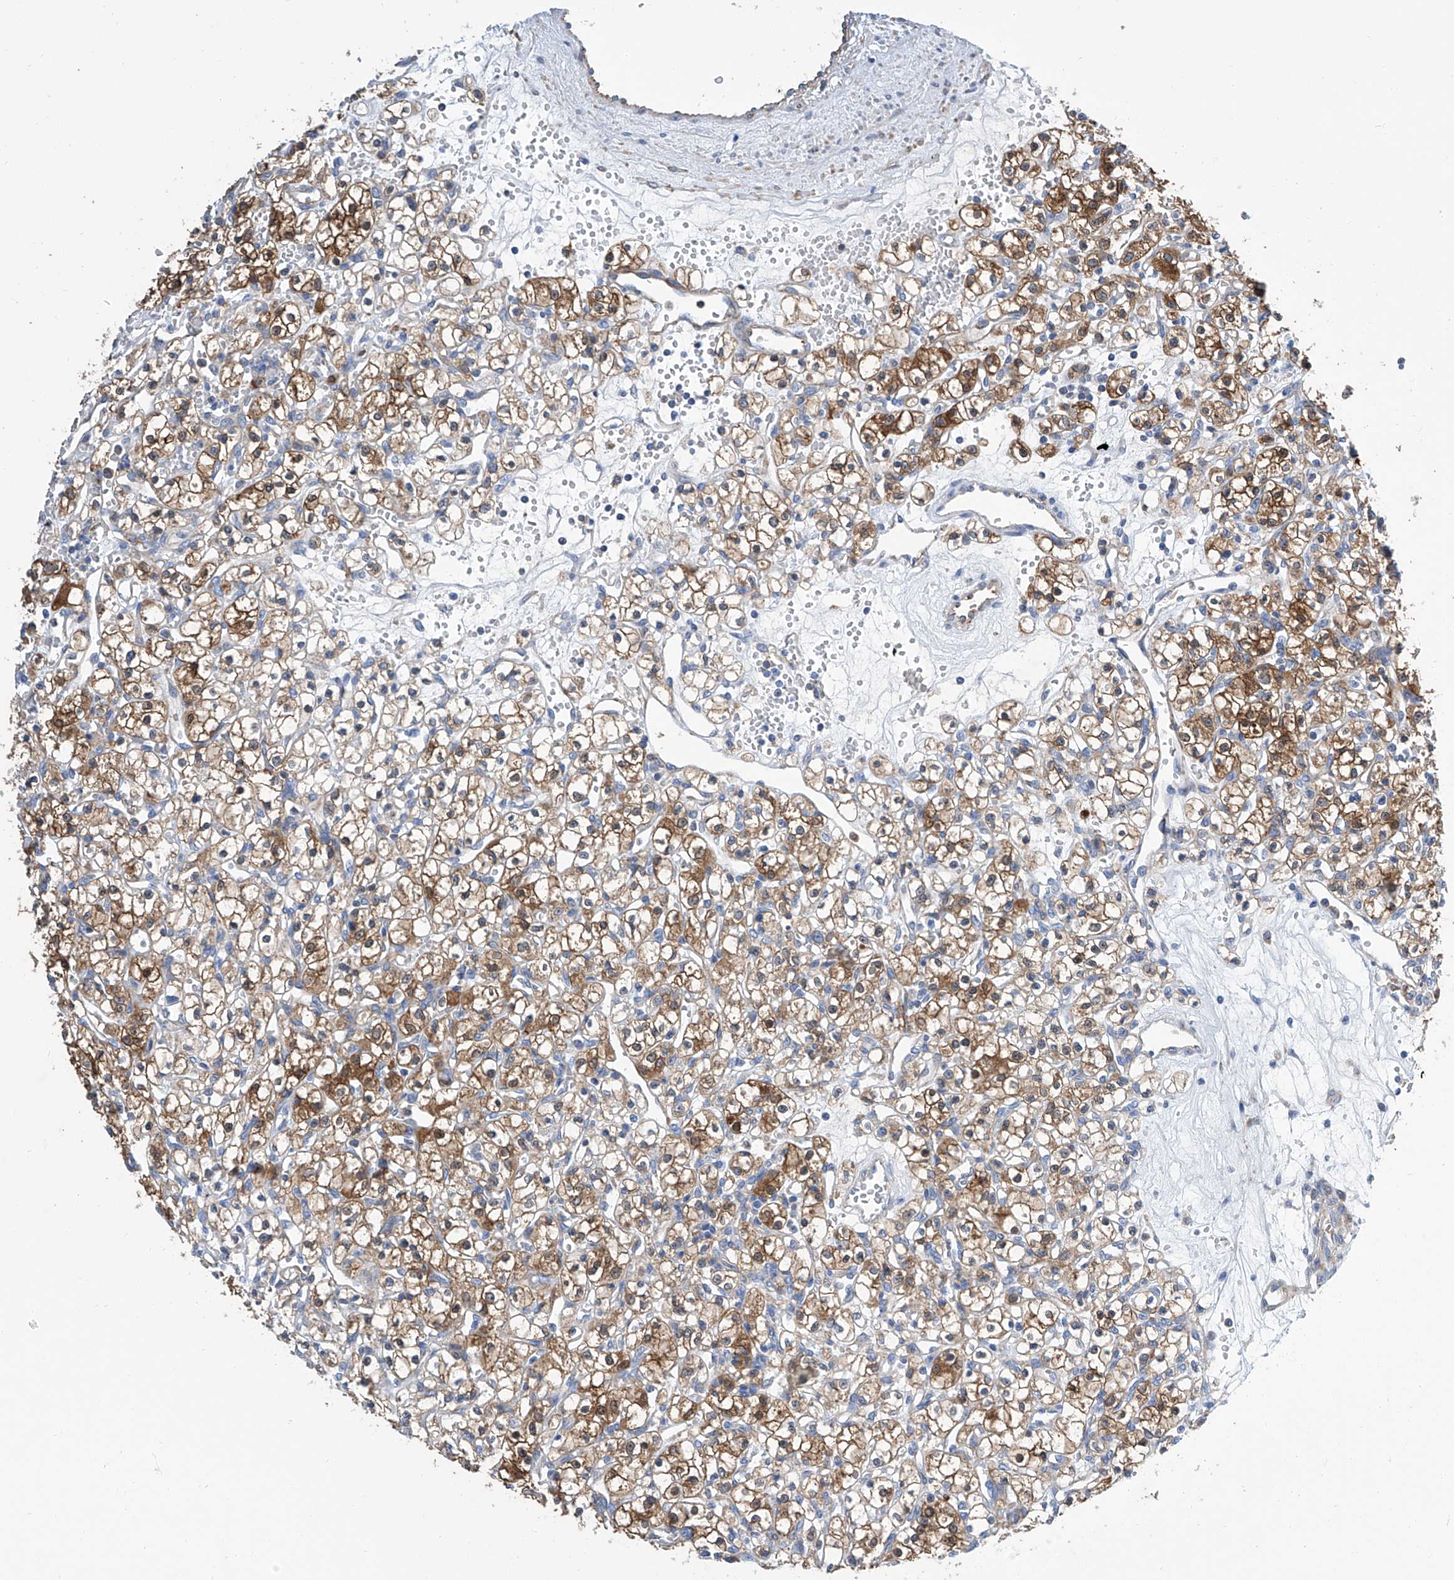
{"staining": {"intensity": "moderate", "quantity": ">75%", "location": "cytoplasmic/membranous"}, "tissue": "renal cancer", "cell_type": "Tumor cells", "image_type": "cancer", "snomed": [{"axis": "morphology", "description": "Adenocarcinoma, NOS"}, {"axis": "topography", "description": "Kidney"}], "caption": "DAB immunohistochemical staining of renal adenocarcinoma demonstrates moderate cytoplasmic/membranous protein staining in about >75% of tumor cells.", "gene": "GPT", "patient": {"sex": "female", "age": 59}}